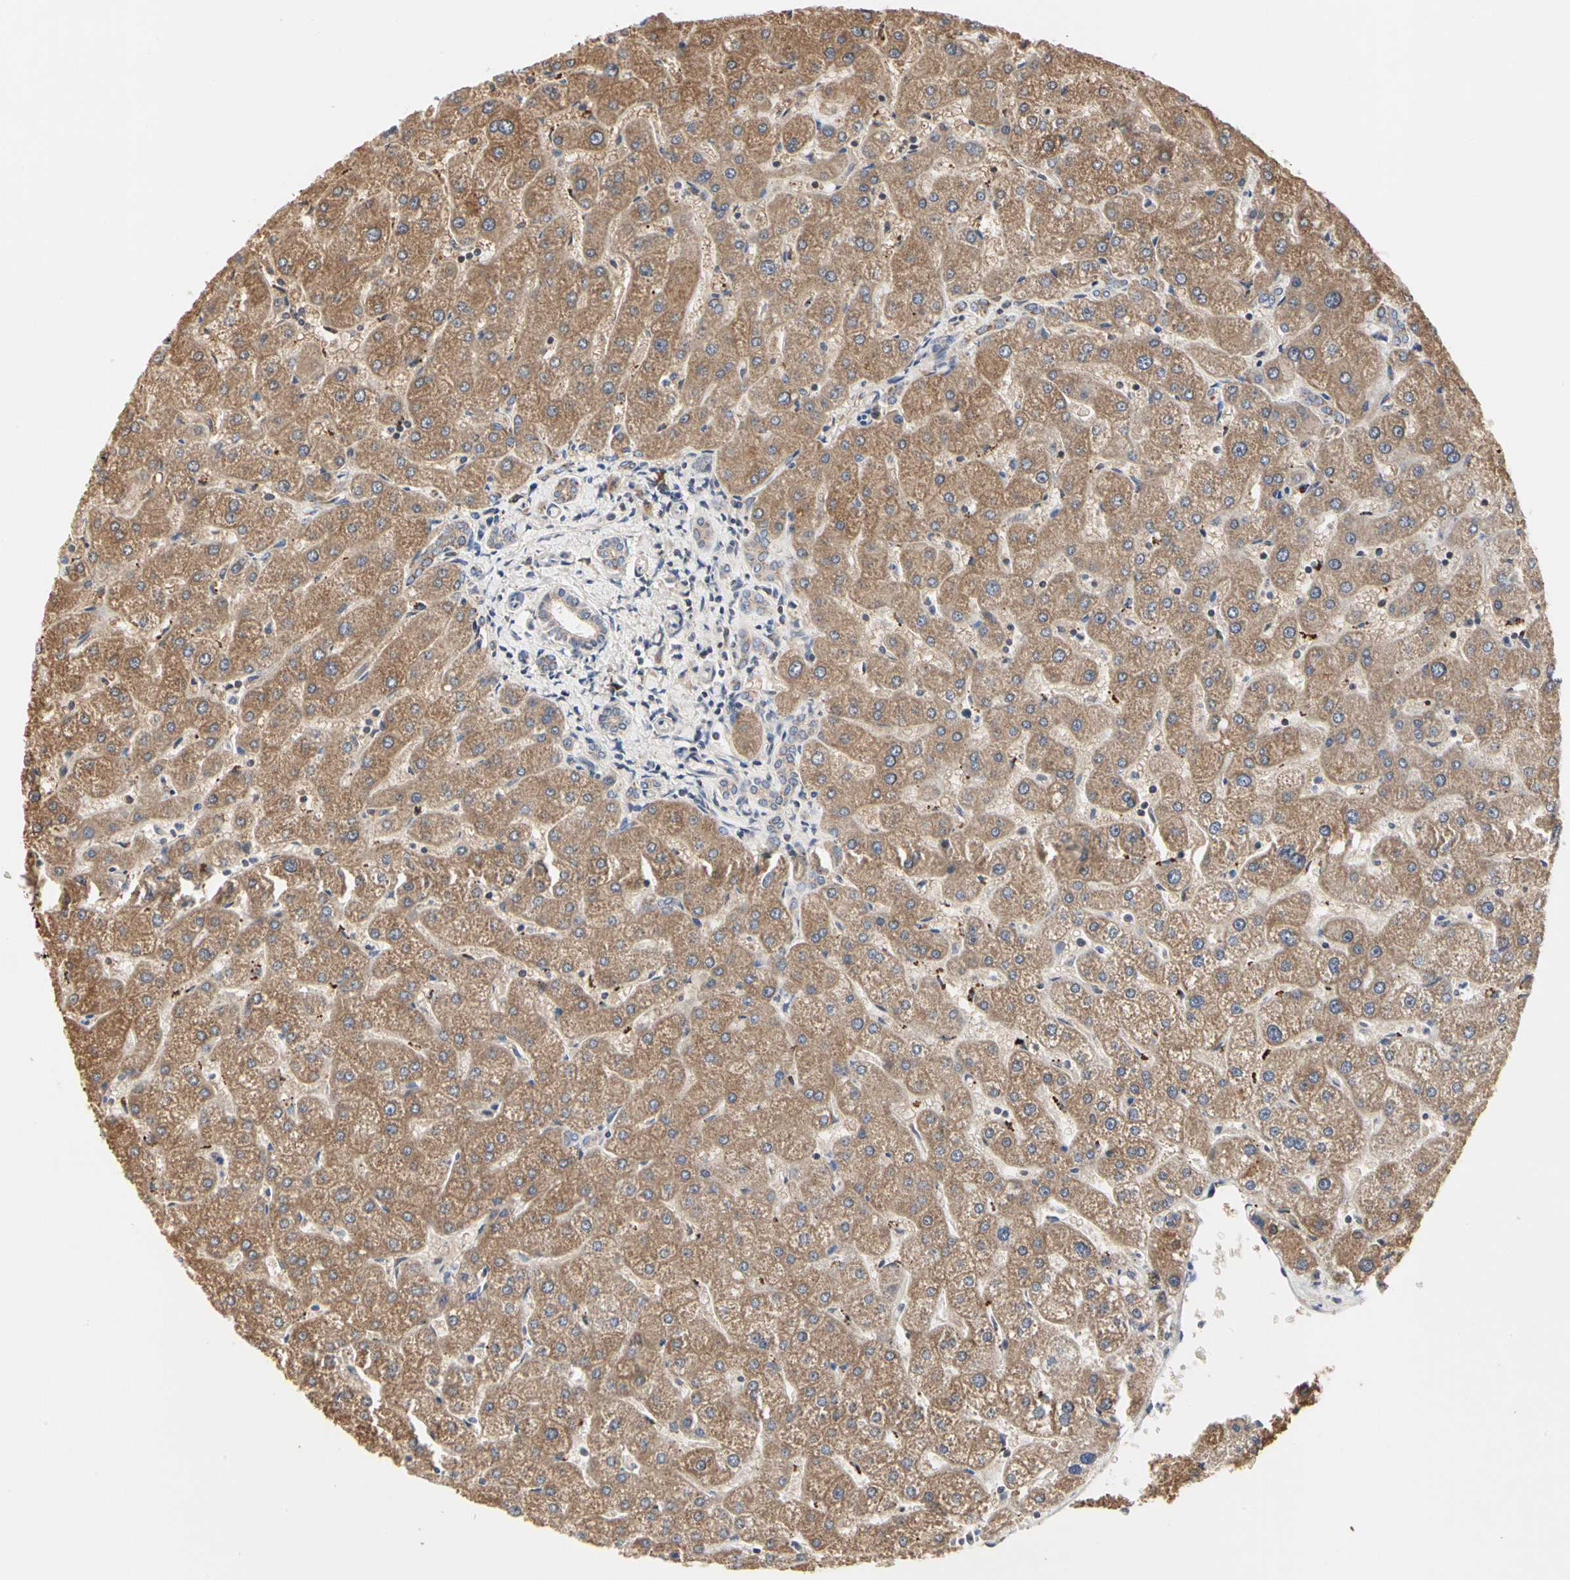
{"staining": {"intensity": "weak", "quantity": ">75%", "location": "cytoplasmic/membranous"}, "tissue": "liver", "cell_type": "Cholangiocytes", "image_type": "normal", "snomed": [{"axis": "morphology", "description": "Normal tissue, NOS"}, {"axis": "topography", "description": "Liver"}], "caption": "Cholangiocytes reveal low levels of weak cytoplasmic/membranous staining in about >75% of cells in unremarkable human liver.", "gene": "TSKU", "patient": {"sex": "male", "age": 67}}